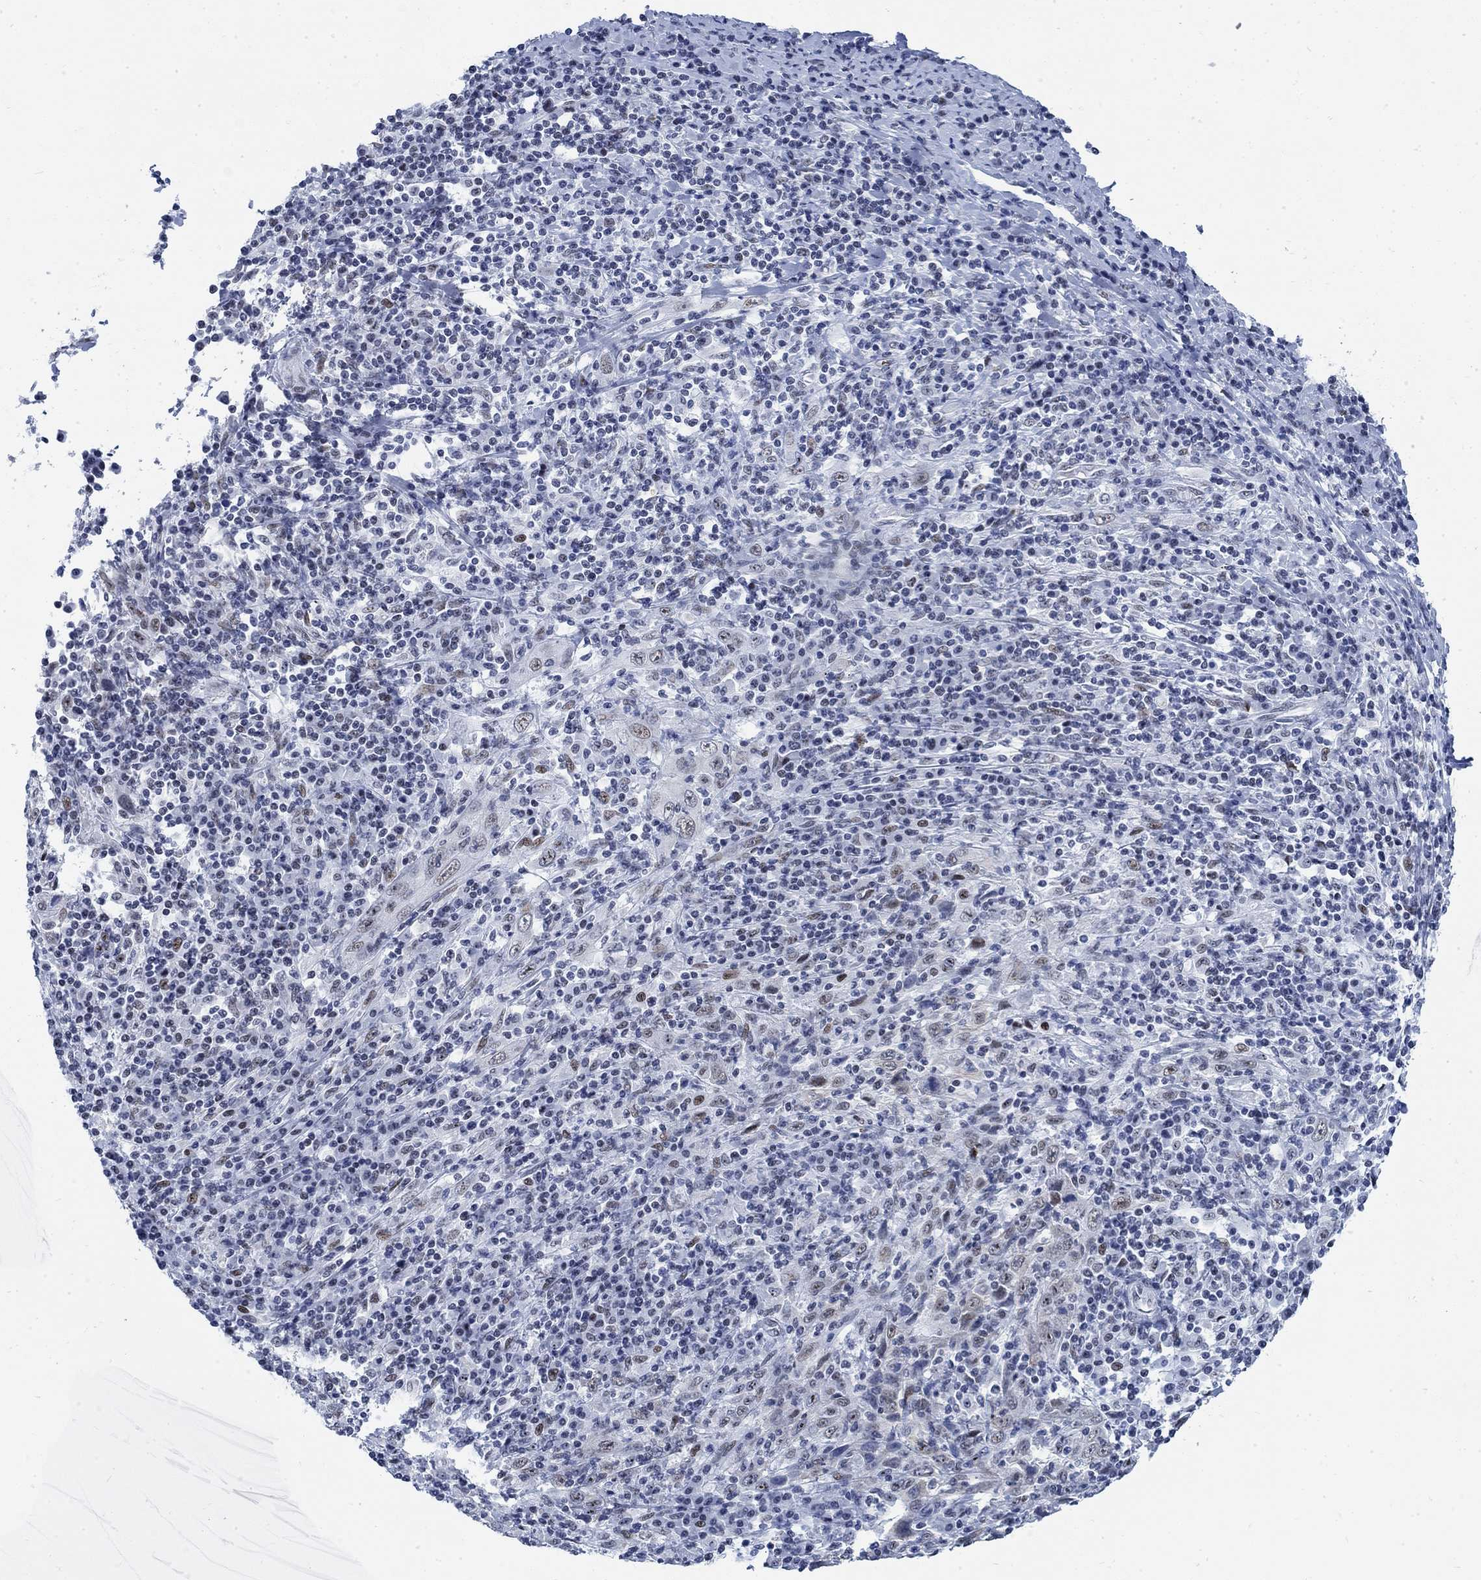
{"staining": {"intensity": "weak", "quantity": "<25%", "location": "nuclear"}, "tissue": "cervical cancer", "cell_type": "Tumor cells", "image_type": "cancer", "snomed": [{"axis": "morphology", "description": "Squamous cell carcinoma, NOS"}, {"axis": "topography", "description": "Cervix"}], "caption": "The photomicrograph demonstrates no staining of tumor cells in squamous cell carcinoma (cervical).", "gene": "DLK1", "patient": {"sex": "female", "age": 46}}